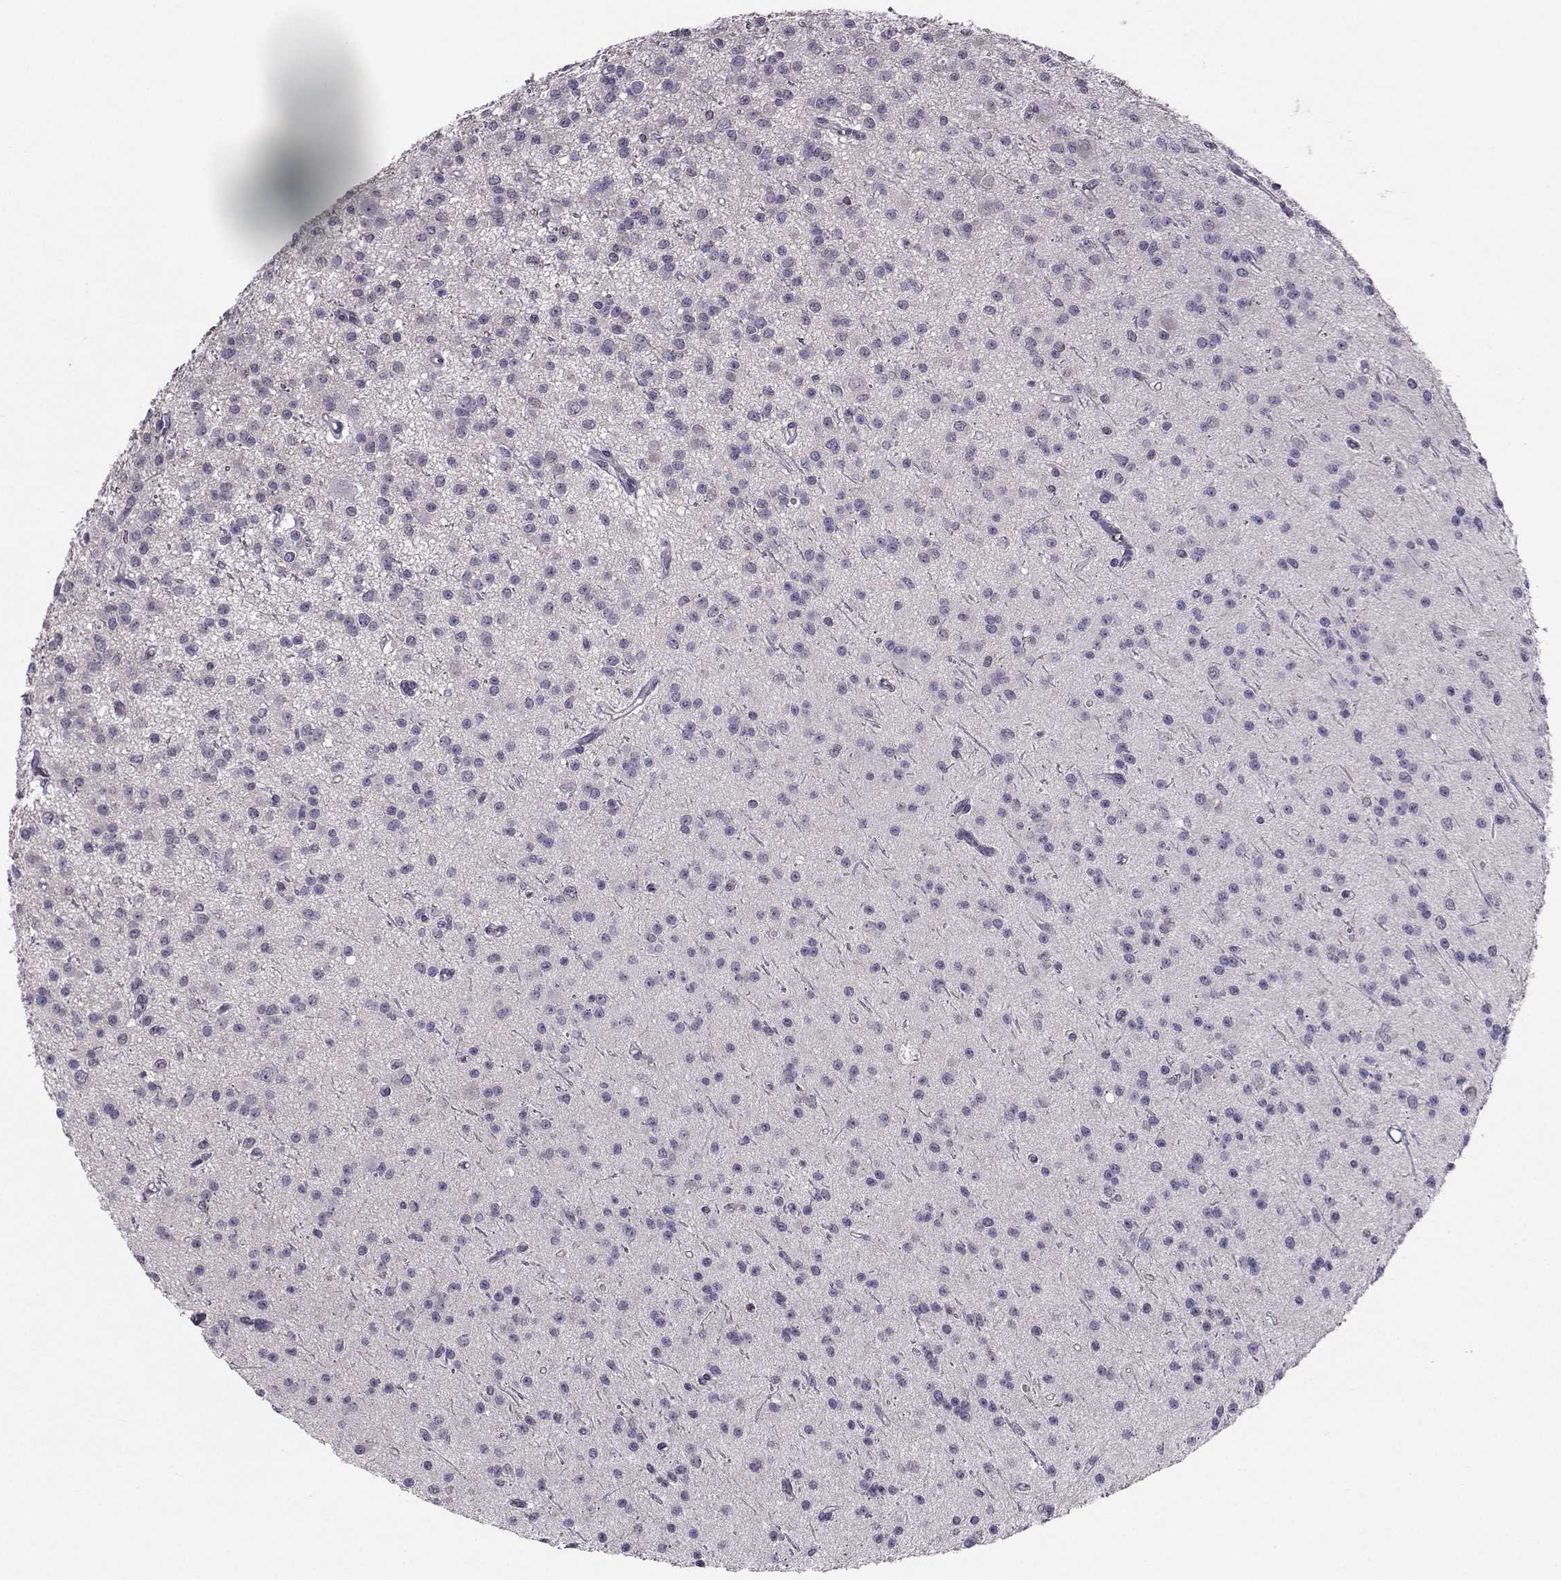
{"staining": {"intensity": "negative", "quantity": "none", "location": "none"}, "tissue": "glioma", "cell_type": "Tumor cells", "image_type": "cancer", "snomed": [{"axis": "morphology", "description": "Glioma, malignant, Low grade"}, {"axis": "topography", "description": "Brain"}], "caption": "A high-resolution micrograph shows IHC staining of low-grade glioma (malignant), which demonstrates no significant positivity in tumor cells. Nuclei are stained in blue.", "gene": "PGK1", "patient": {"sex": "male", "age": 27}}